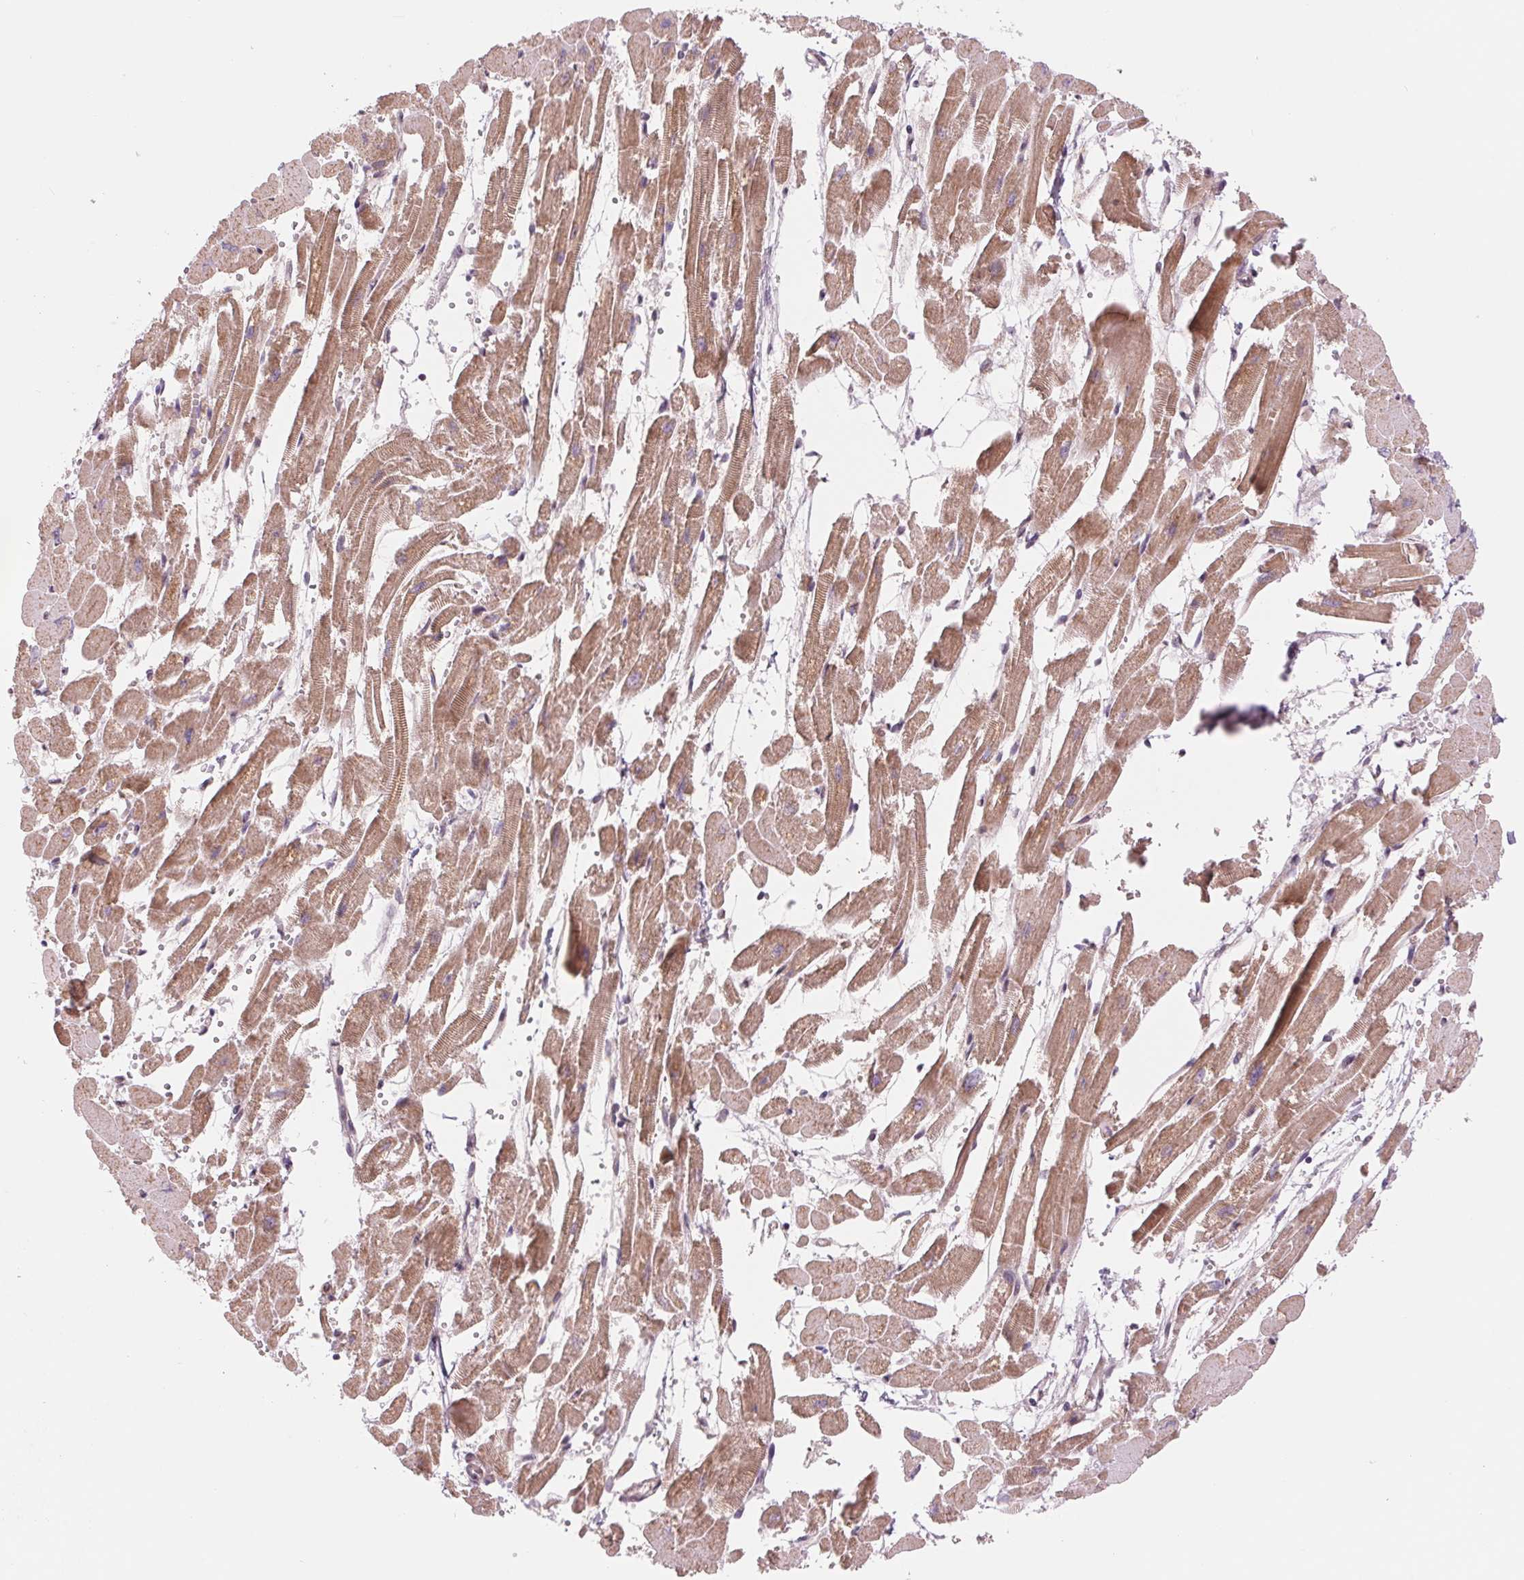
{"staining": {"intensity": "moderate", "quantity": ">75%", "location": "cytoplasmic/membranous"}, "tissue": "heart muscle", "cell_type": "Cardiomyocytes", "image_type": "normal", "snomed": [{"axis": "morphology", "description": "Normal tissue, NOS"}, {"axis": "topography", "description": "Heart"}], "caption": "The image reveals a brown stain indicating the presence of a protein in the cytoplasmic/membranous of cardiomyocytes in heart muscle. Using DAB (brown) and hematoxylin (blue) stains, captured at high magnification using brightfield microscopy.", "gene": "ARHGAP32", "patient": {"sex": "female", "age": 52}}